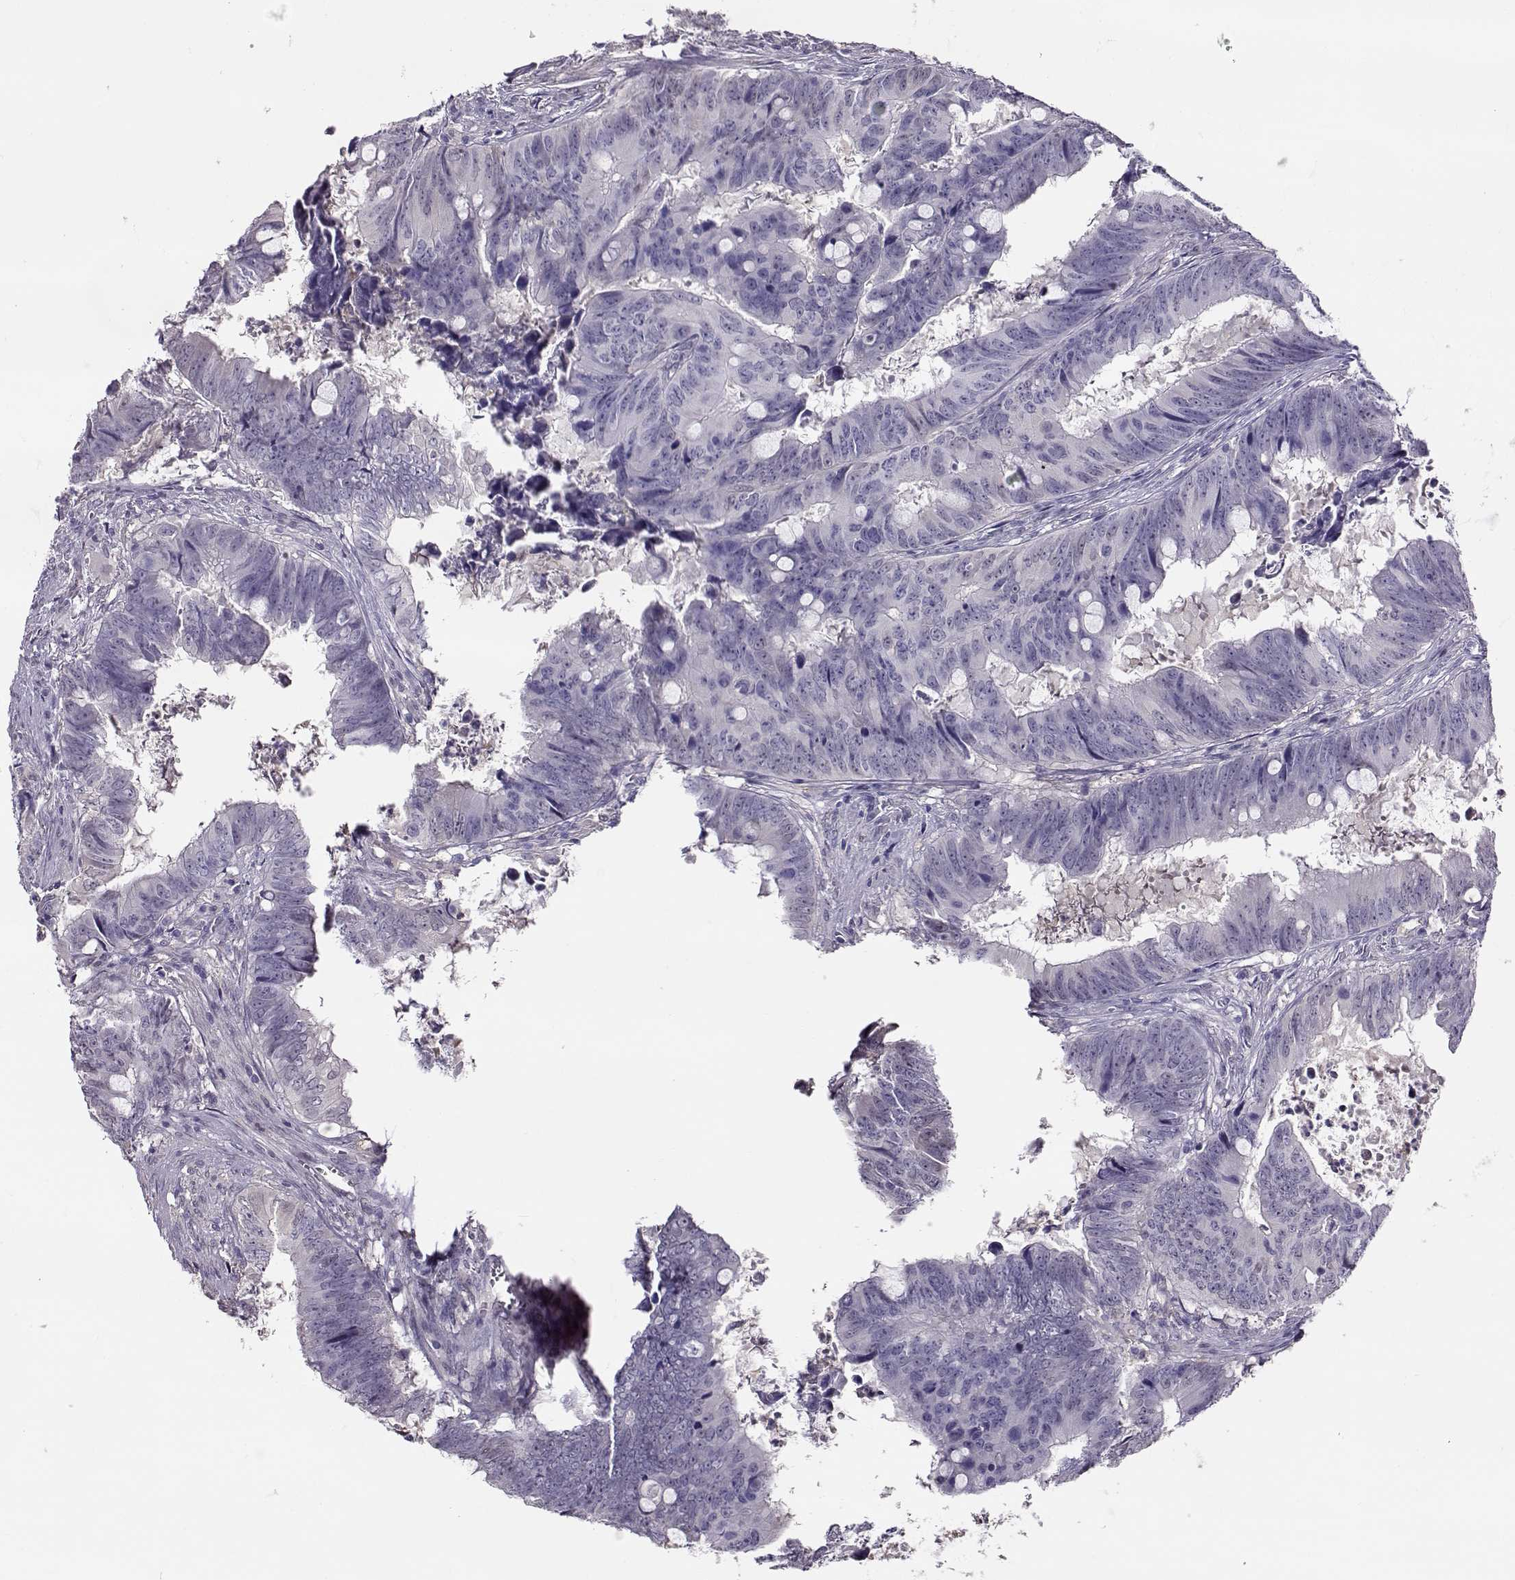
{"staining": {"intensity": "negative", "quantity": "none", "location": "none"}, "tissue": "colorectal cancer", "cell_type": "Tumor cells", "image_type": "cancer", "snomed": [{"axis": "morphology", "description": "Adenocarcinoma, NOS"}, {"axis": "topography", "description": "Colon"}], "caption": "Immunohistochemical staining of human colorectal adenocarcinoma exhibits no significant positivity in tumor cells.", "gene": "CCR8", "patient": {"sex": "female", "age": 82}}